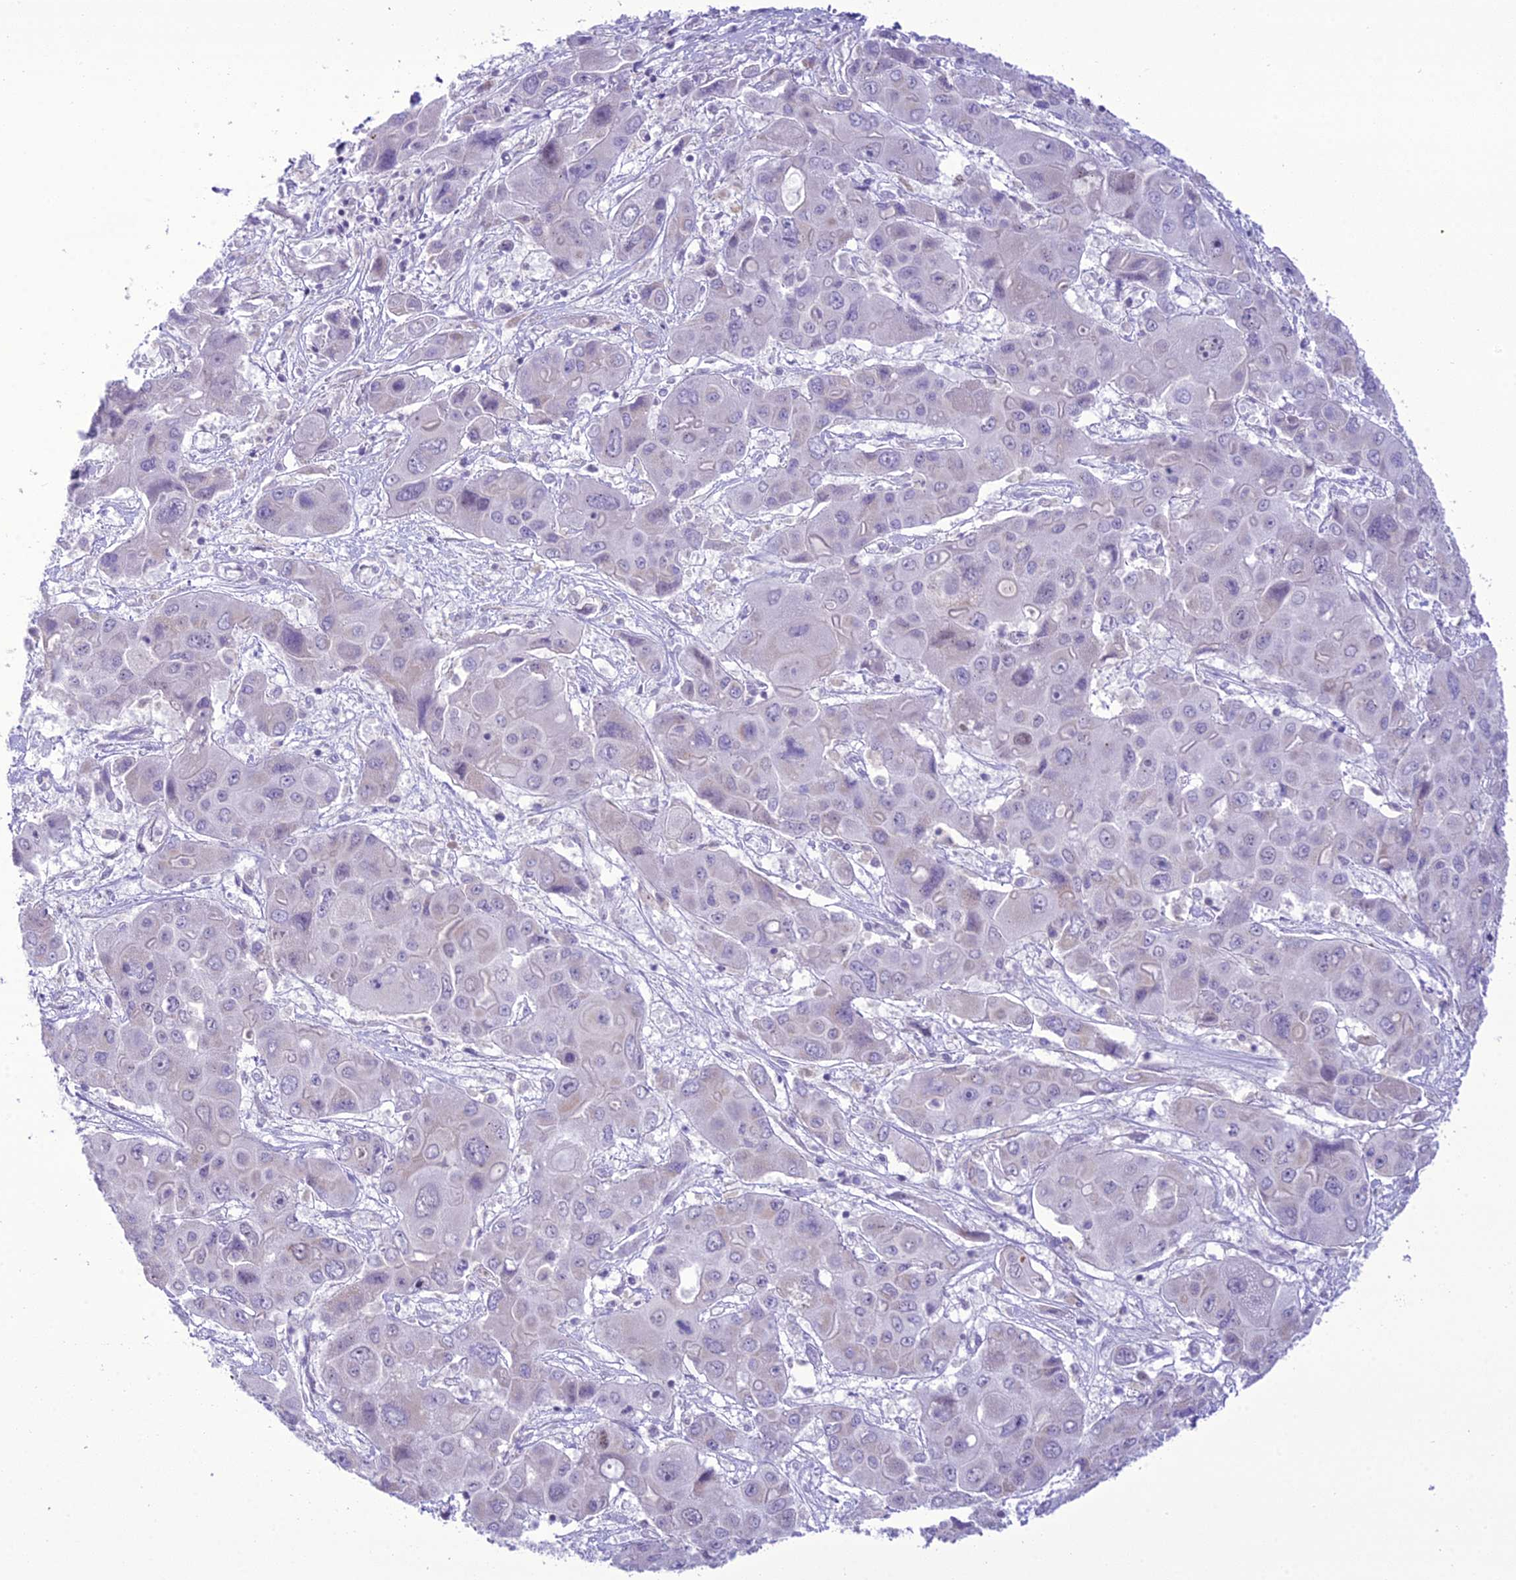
{"staining": {"intensity": "negative", "quantity": "none", "location": "none"}, "tissue": "liver cancer", "cell_type": "Tumor cells", "image_type": "cancer", "snomed": [{"axis": "morphology", "description": "Cholangiocarcinoma"}, {"axis": "topography", "description": "Liver"}], "caption": "High power microscopy micrograph of an immunohistochemistry (IHC) photomicrograph of liver cancer, revealing no significant positivity in tumor cells.", "gene": "B9D2", "patient": {"sex": "male", "age": 67}}